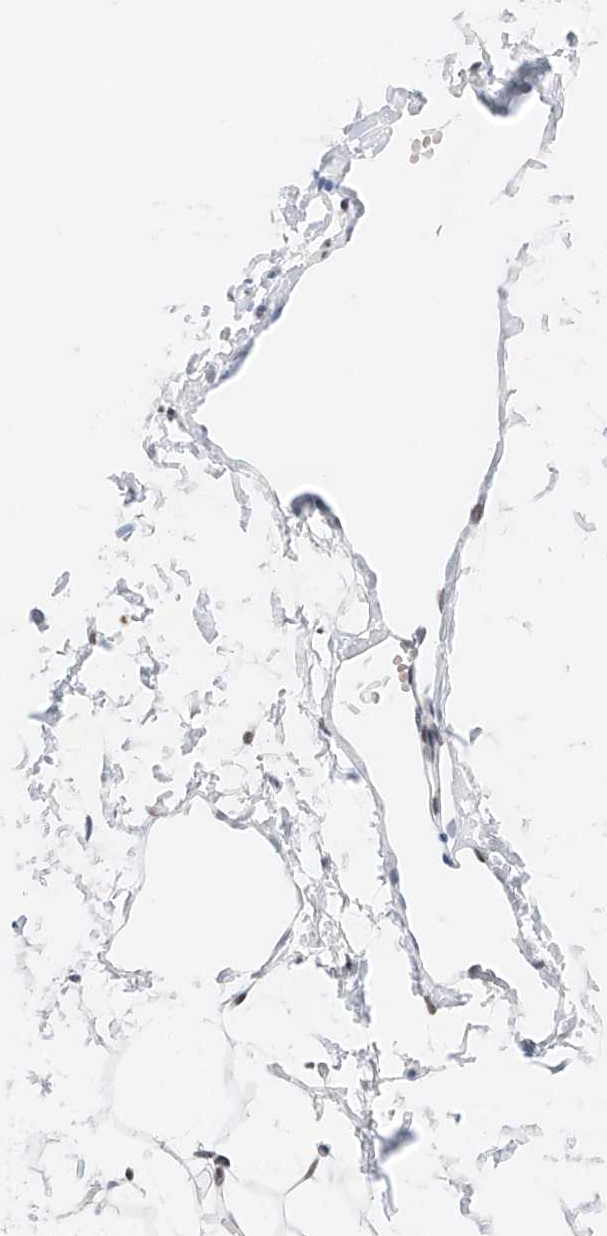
{"staining": {"intensity": "negative", "quantity": "none", "location": "none"}, "tissue": "adipose tissue", "cell_type": "Adipocytes", "image_type": "normal", "snomed": [{"axis": "morphology", "description": "Normal tissue, NOS"}, {"axis": "topography", "description": "Breast"}], "caption": "A photomicrograph of adipose tissue stained for a protein reveals no brown staining in adipocytes. Nuclei are stained in blue.", "gene": "NT5C3B", "patient": {"sex": "female", "age": 23}}